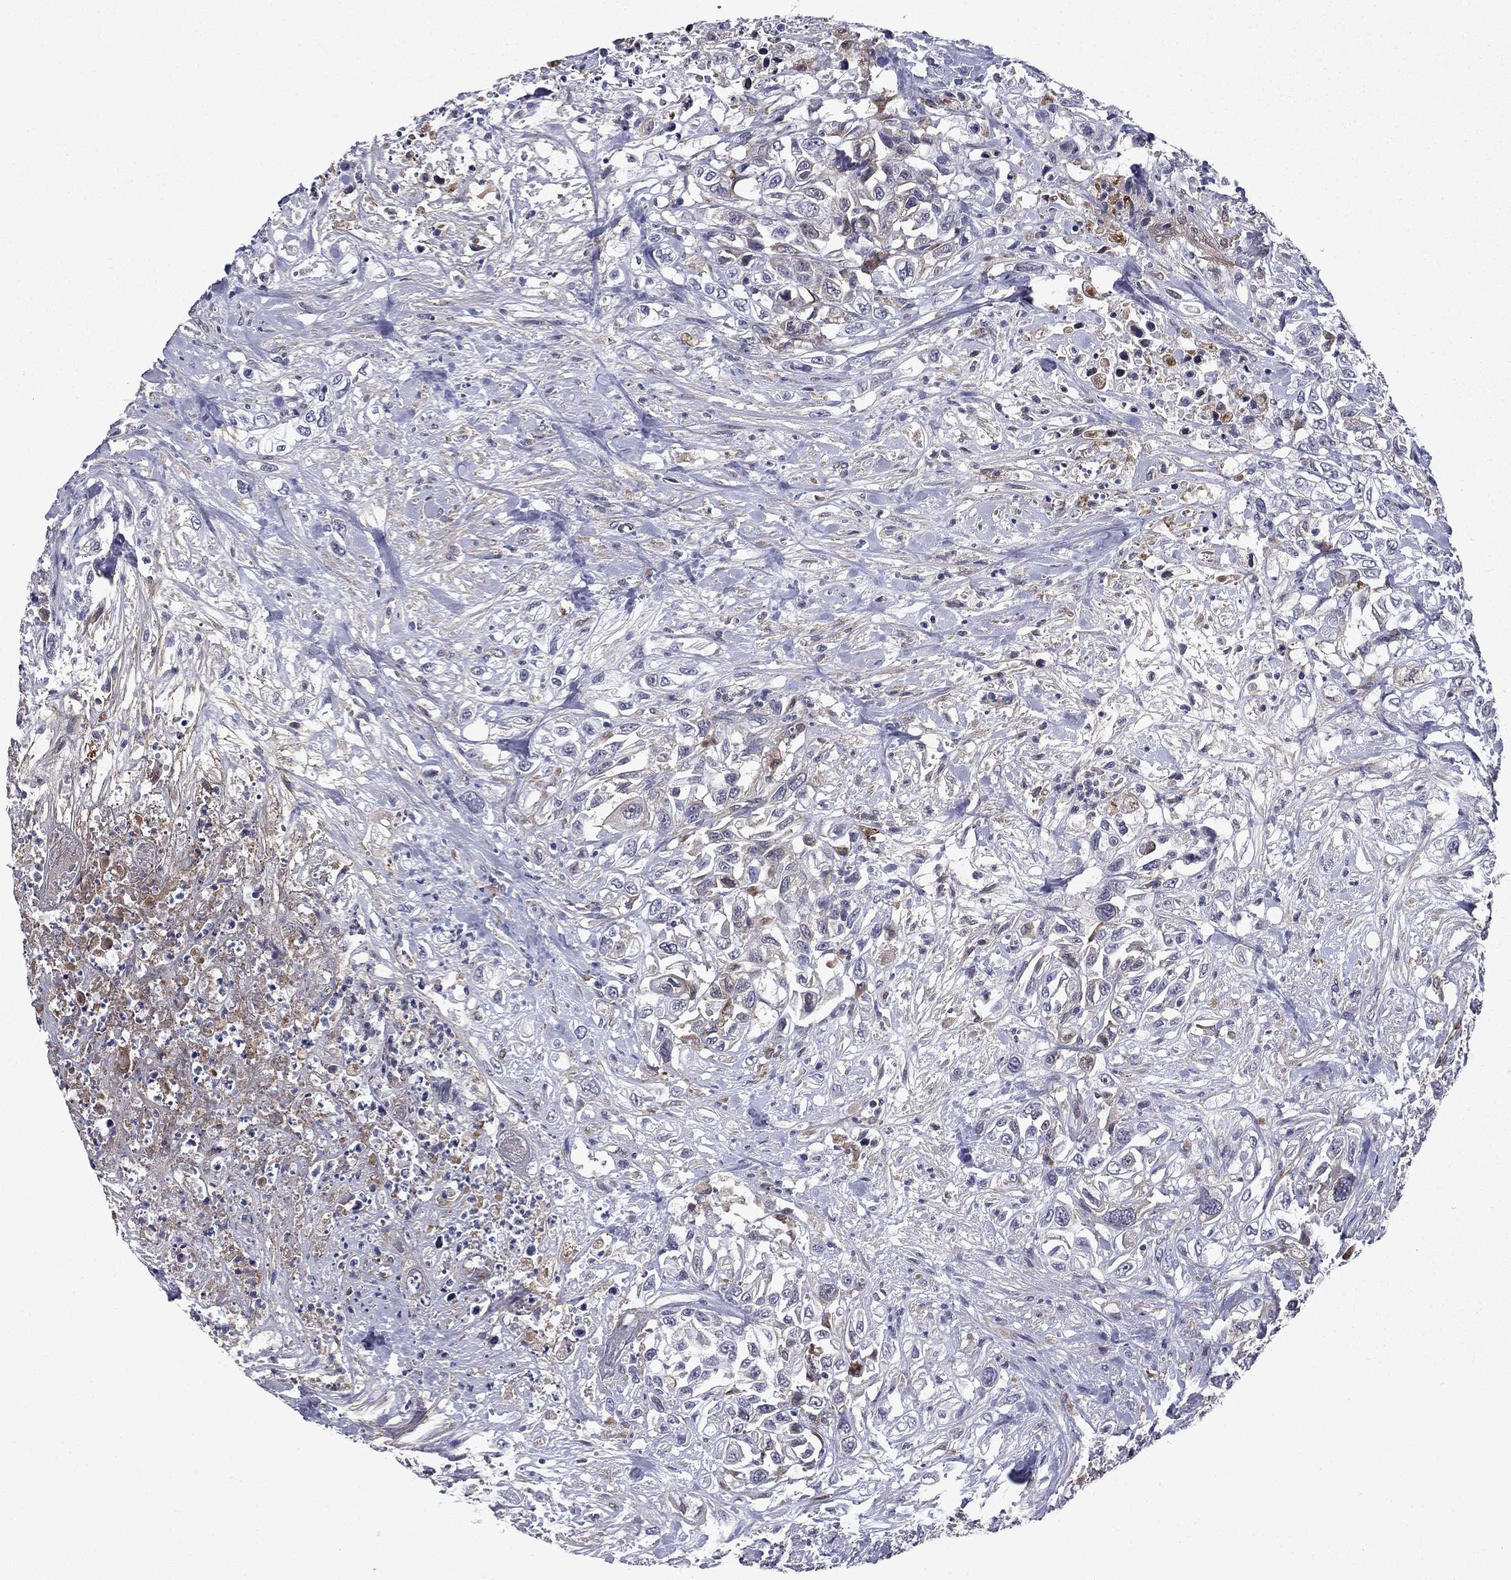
{"staining": {"intensity": "negative", "quantity": "none", "location": "none"}, "tissue": "urothelial cancer", "cell_type": "Tumor cells", "image_type": "cancer", "snomed": [{"axis": "morphology", "description": "Urothelial carcinoma, High grade"}, {"axis": "topography", "description": "Urinary bladder"}], "caption": "Tumor cells are negative for brown protein staining in urothelial cancer.", "gene": "ECM1", "patient": {"sex": "female", "age": 56}}